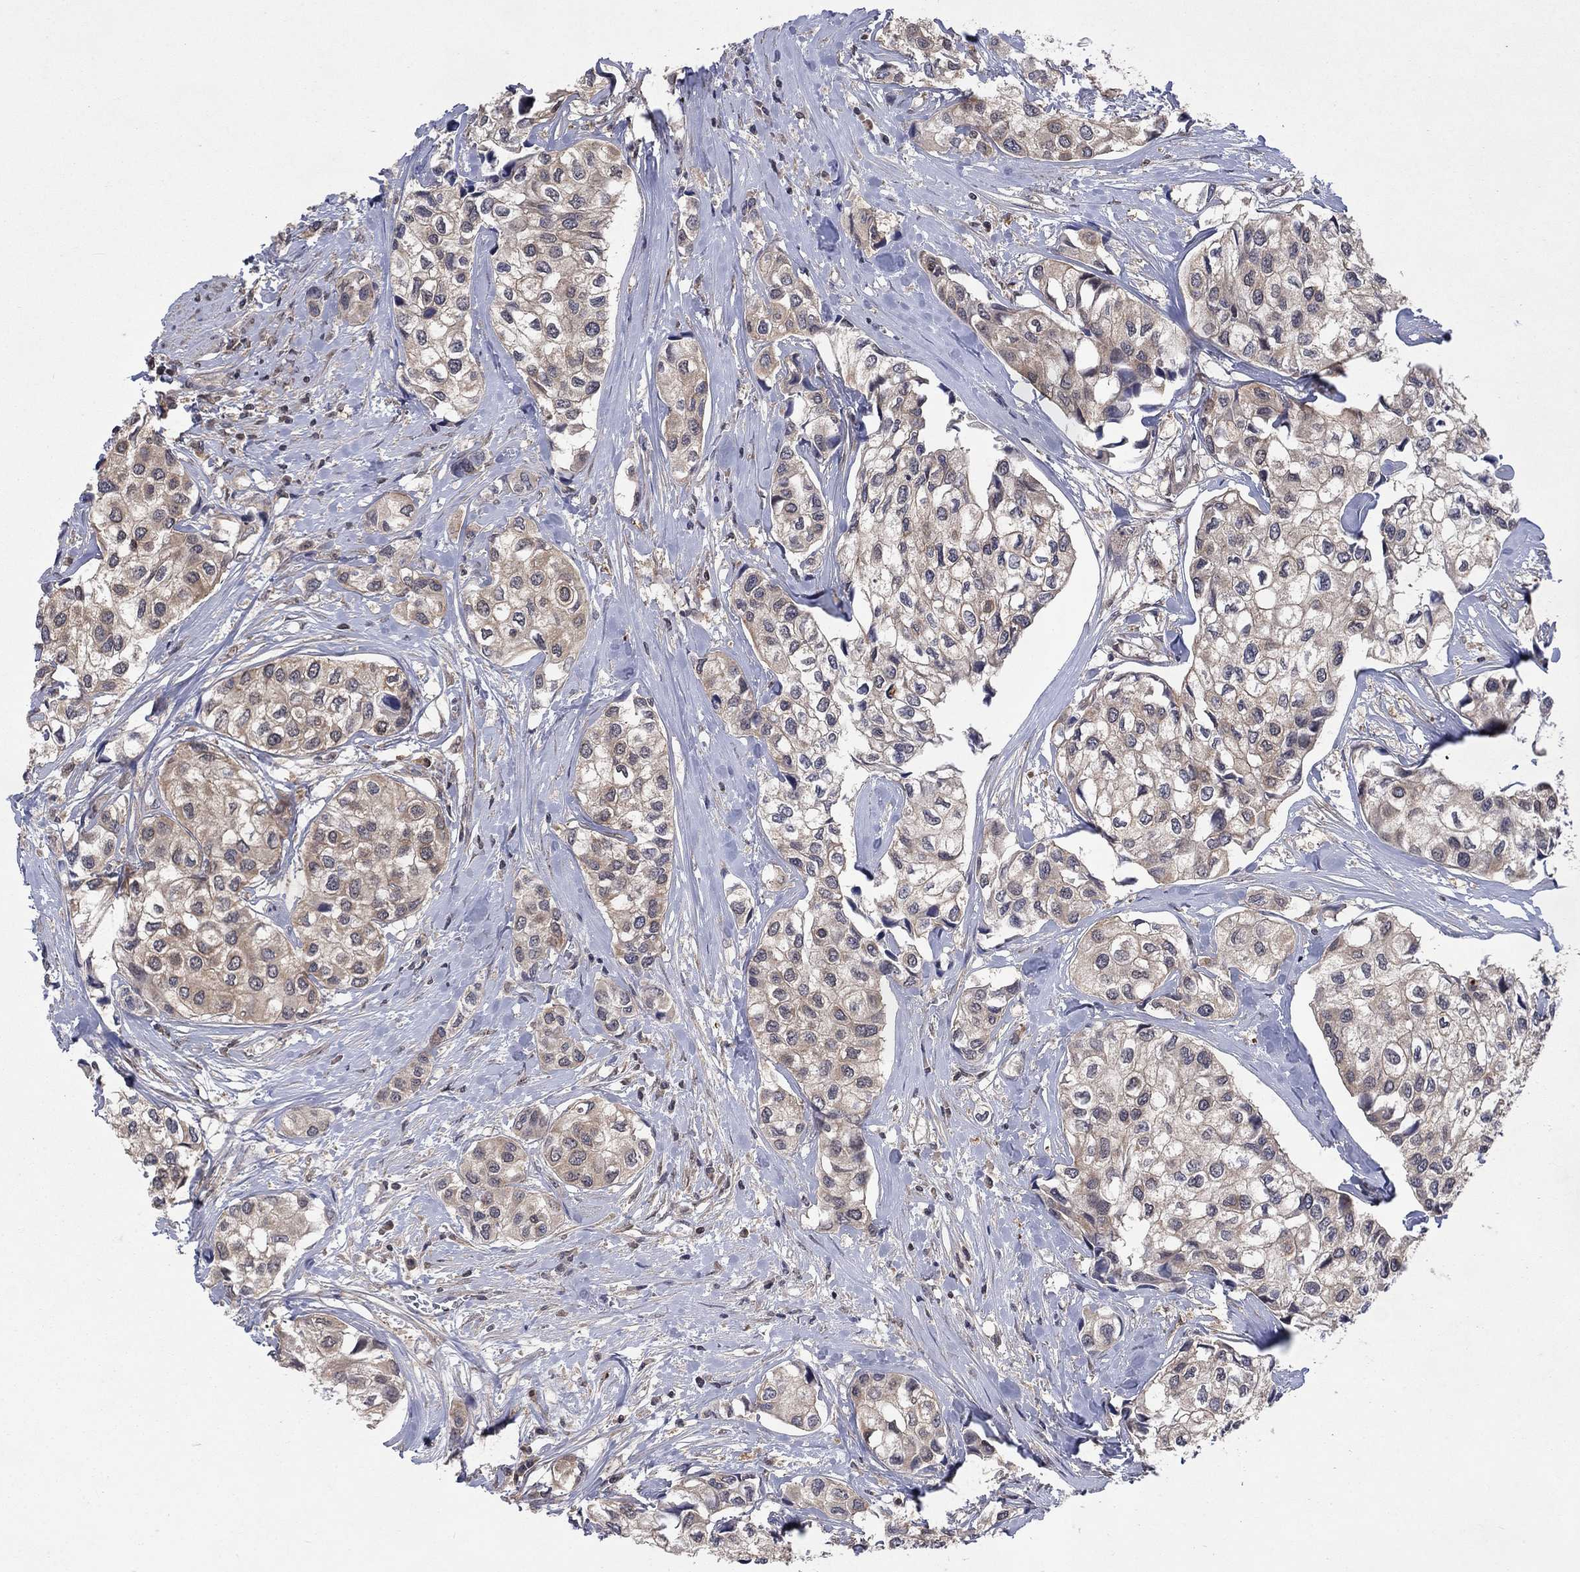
{"staining": {"intensity": "weak", "quantity": "25%-75%", "location": "cytoplasmic/membranous"}, "tissue": "urothelial cancer", "cell_type": "Tumor cells", "image_type": "cancer", "snomed": [{"axis": "morphology", "description": "Urothelial carcinoma, High grade"}, {"axis": "topography", "description": "Urinary bladder"}], "caption": "IHC histopathology image of neoplastic tissue: human urothelial cancer stained using IHC reveals low levels of weak protein expression localized specifically in the cytoplasmic/membranous of tumor cells, appearing as a cytoplasmic/membranous brown color.", "gene": "IAH1", "patient": {"sex": "male", "age": 73}}